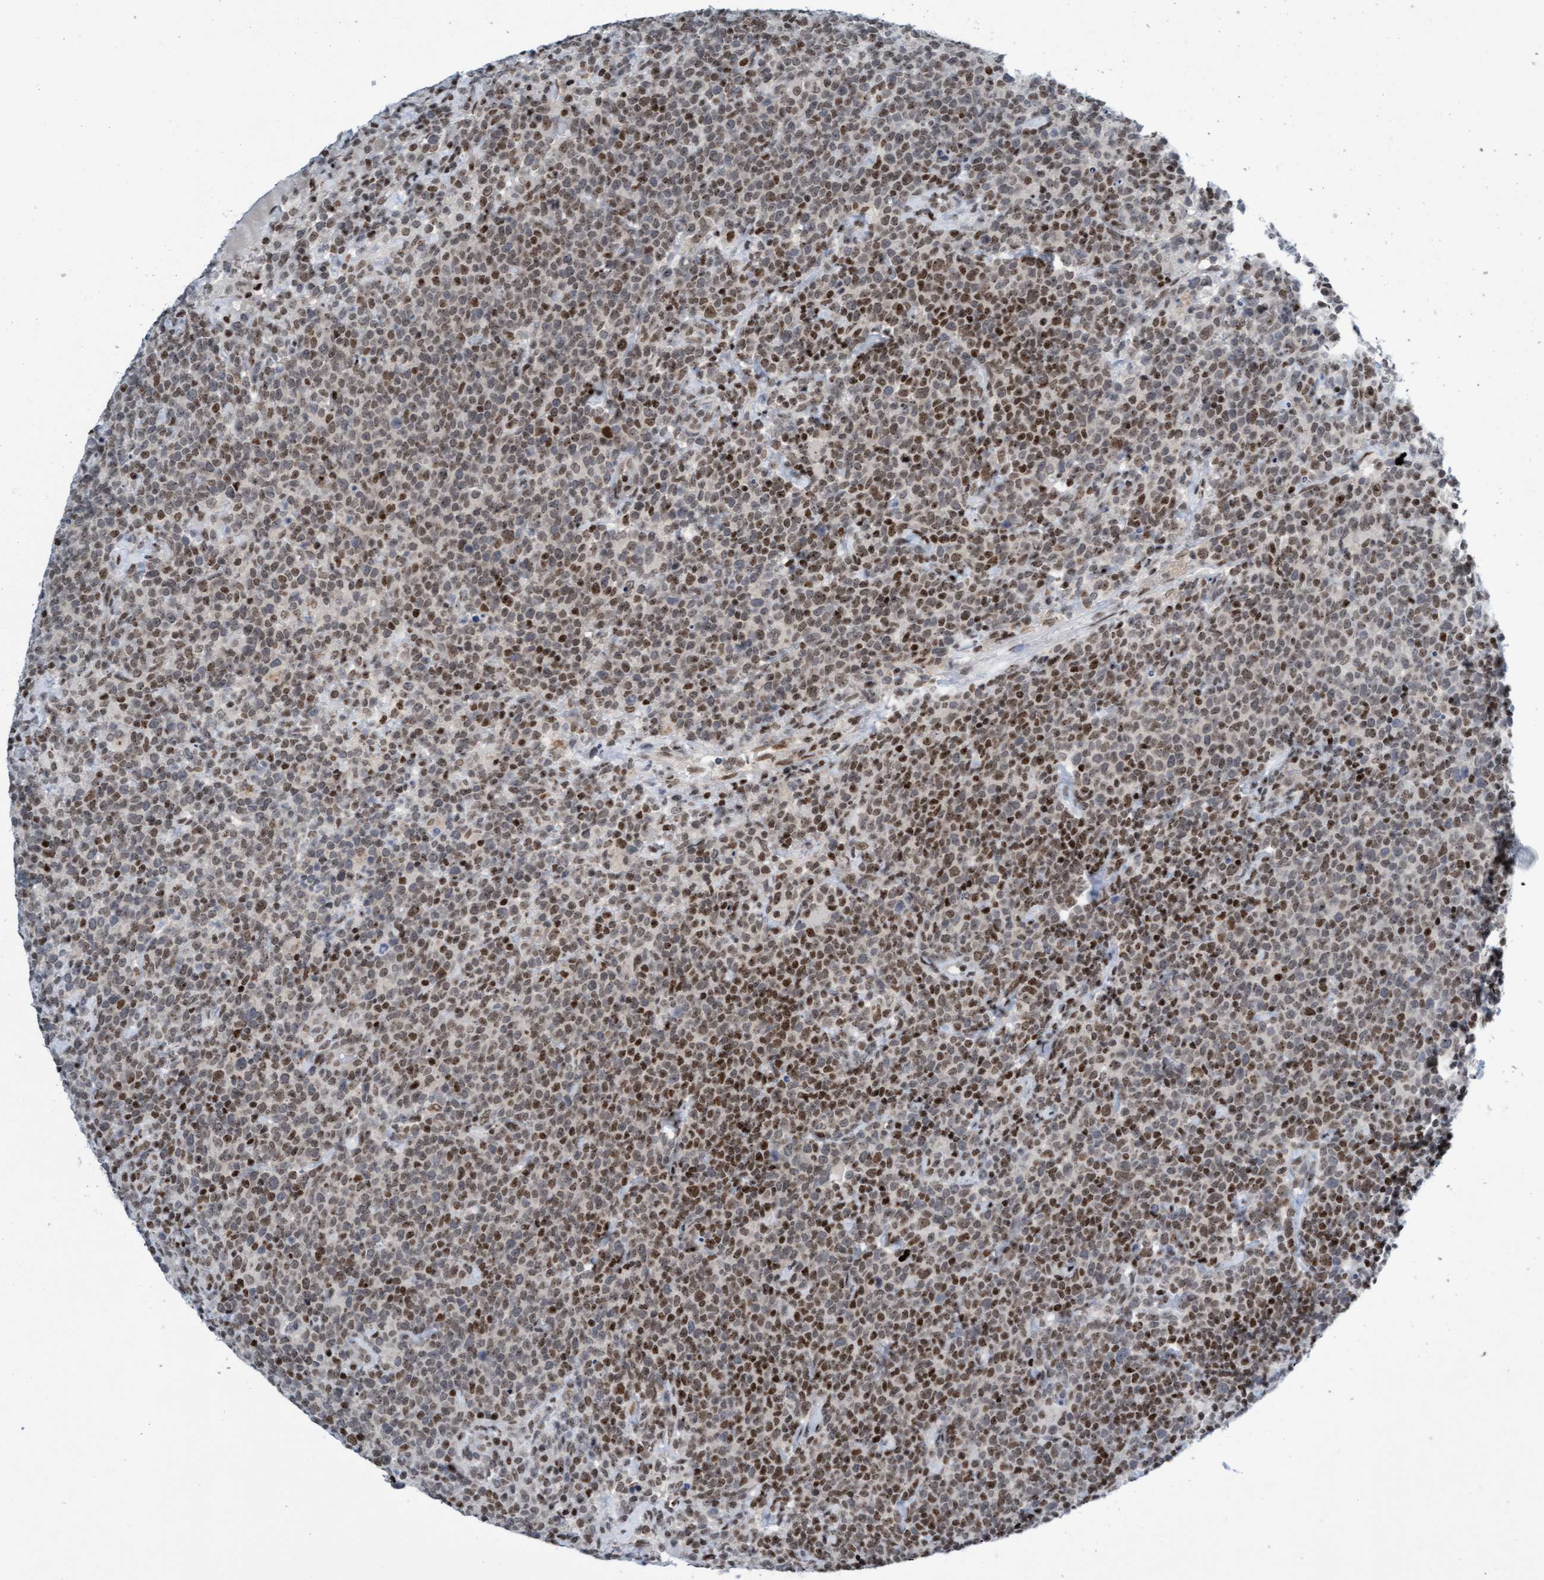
{"staining": {"intensity": "moderate", "quantity": ">75%", "location": "nuclear"}, "tissue": "lymphoma", "cell_type": "Tumor cells", "image_type": "cancer", "snomed": [{"axis": "morphology", "description": "Malignant lymphoma, non-Hodgkin's type, High grade"}, {"axis": "topography", "description": "Lymph node"}], "caption": "Brown immunohistochemical staining in human lymphoma displays moderate nuclear positivity in about >75% of tumor cells. The staining was performed using DAB (3,3'-diaminobenzidine), with brown indicating positive protein expression. Nuclei are stained blue with hematoxylin.", "gene": "GLRX2", "patient": {"sex": "male", "age": 61}}